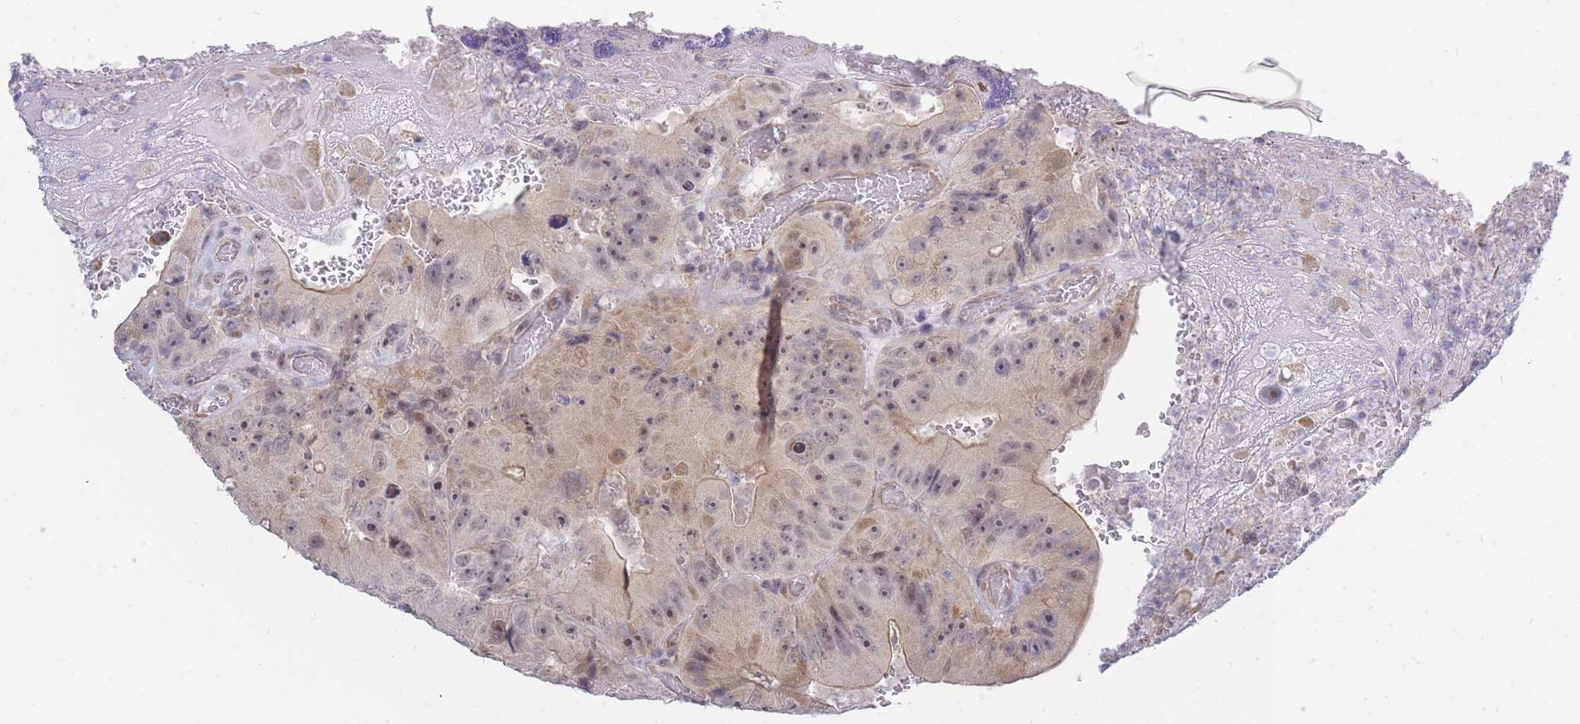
{"staining": {"intensity": "weak", "quantity": "<25%", "location": "cytoplasmic/membranous,nuclear"}, "tissue": "colorectal cancer", "cell_type": "Tumor cells", "image_type": "cancer", "snomed": [{"axis": "morphology", "description": "Adenocarcinoma, NOS"}, {"axis": "topography", "description": "Colon"}], "caption": "This micrograph is of colorectal adenocarcinoma stained with immunohistochemistry (IHC) to label a protein in brown with the nuclei are counter-stained blue. There is no staining in tumor cells.", "gene": "C19orf25", "patient": {"sex": "female", "age": 86}}